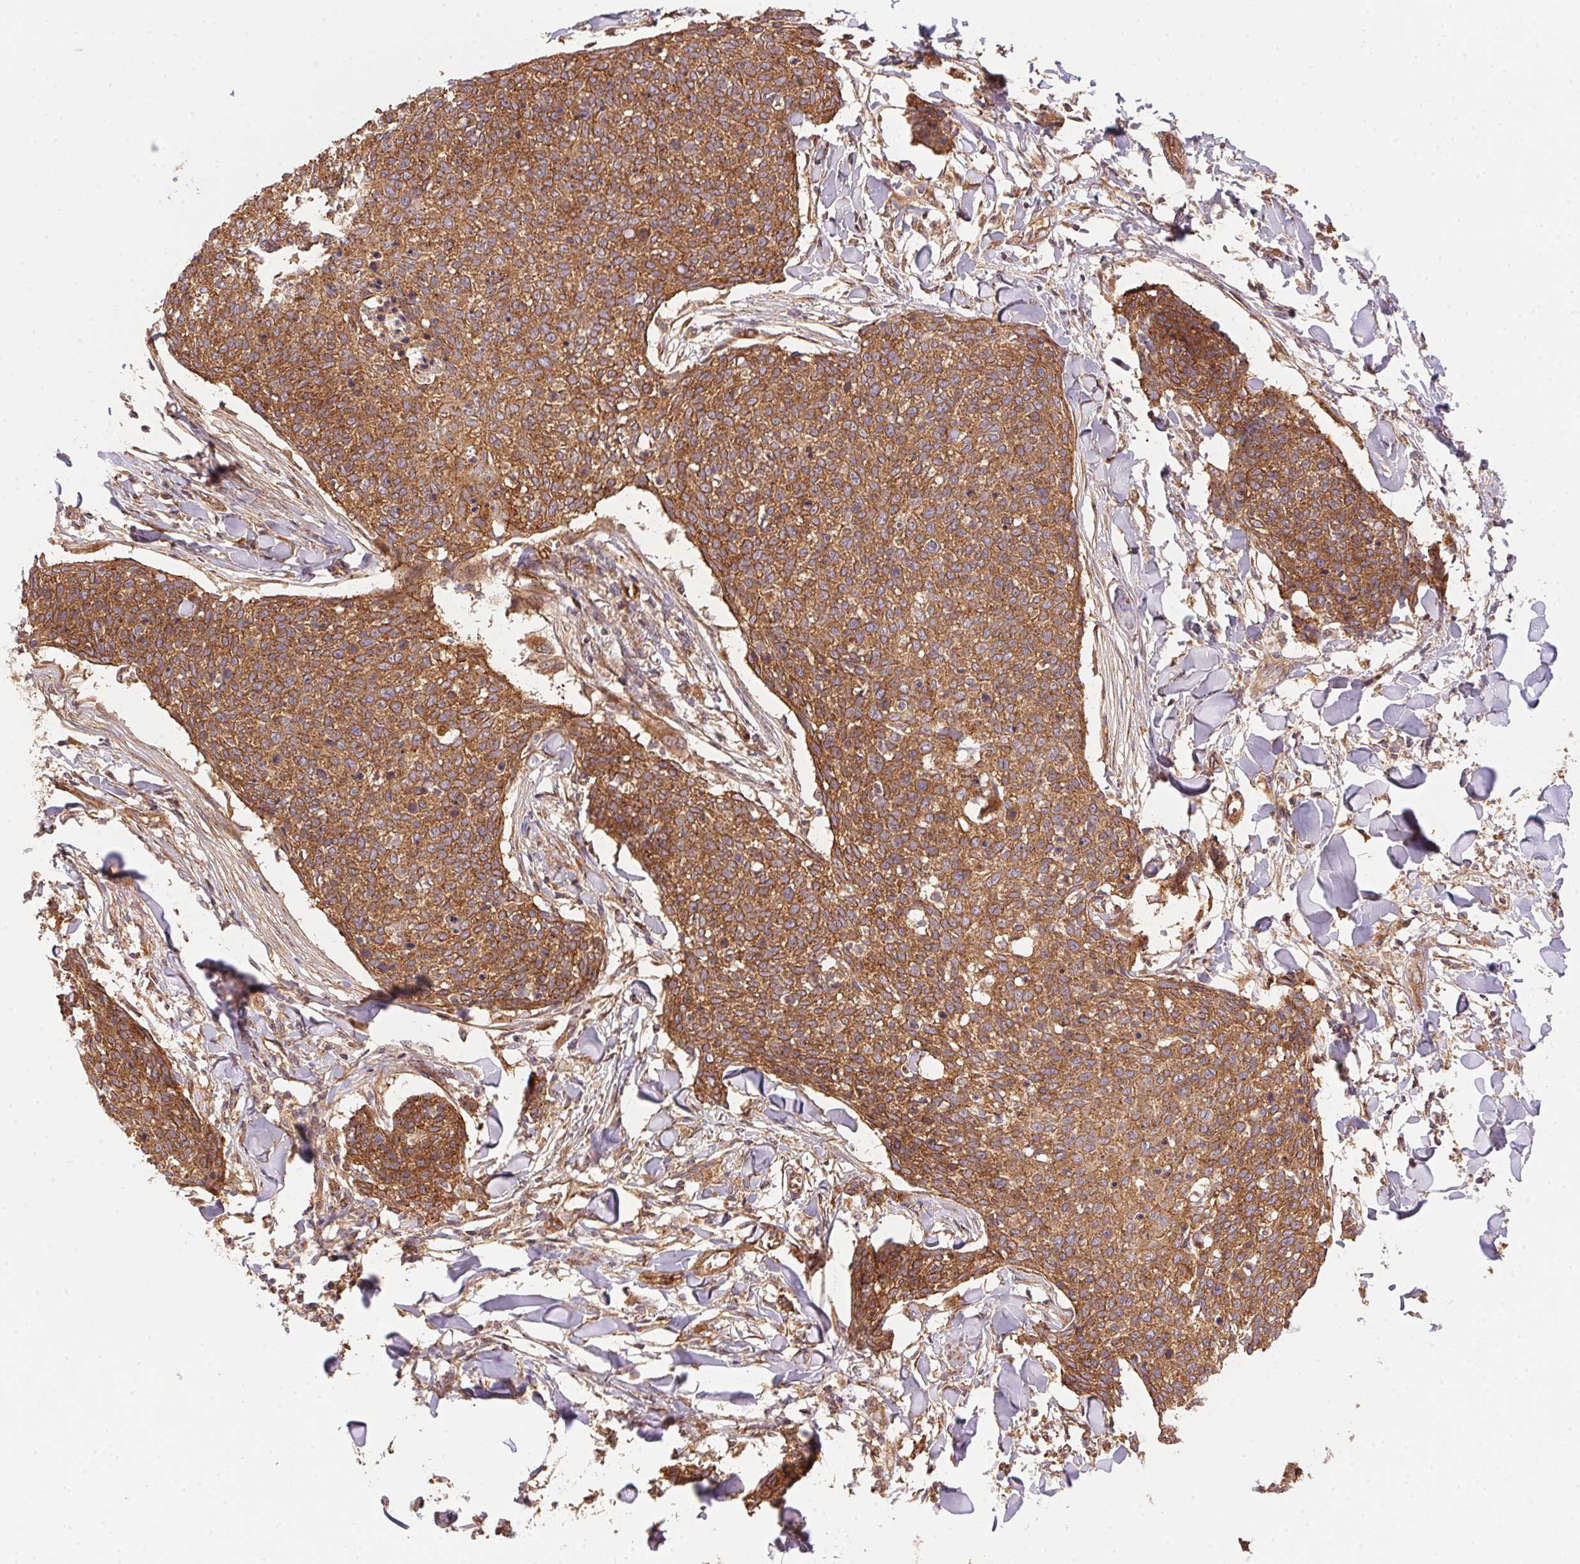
{"staining": {"intensity": "strong", "quantity": ">75%", "location": "cytoplasmic/membranous"}, "tissue": "skin cancer", "cell_type": "Tumor cells", "image_type": "cancer", "snomed": [{"axis": "morphology", "description": "Squamous cell carcinoma, NOS"}, {"axis": "topography", "description": "Skin"}, {"axis": "topography", "description": "Vulva"}], "caption": "High-power microscopy captured an IHC photomicrograph of skin squamous cell carcinoma, revealing strong cytoplasmic/membranous positivity in approximately >75% of tumor cells.", "gene": "USE1", "patient": {"sex": "female", "age": 75}}